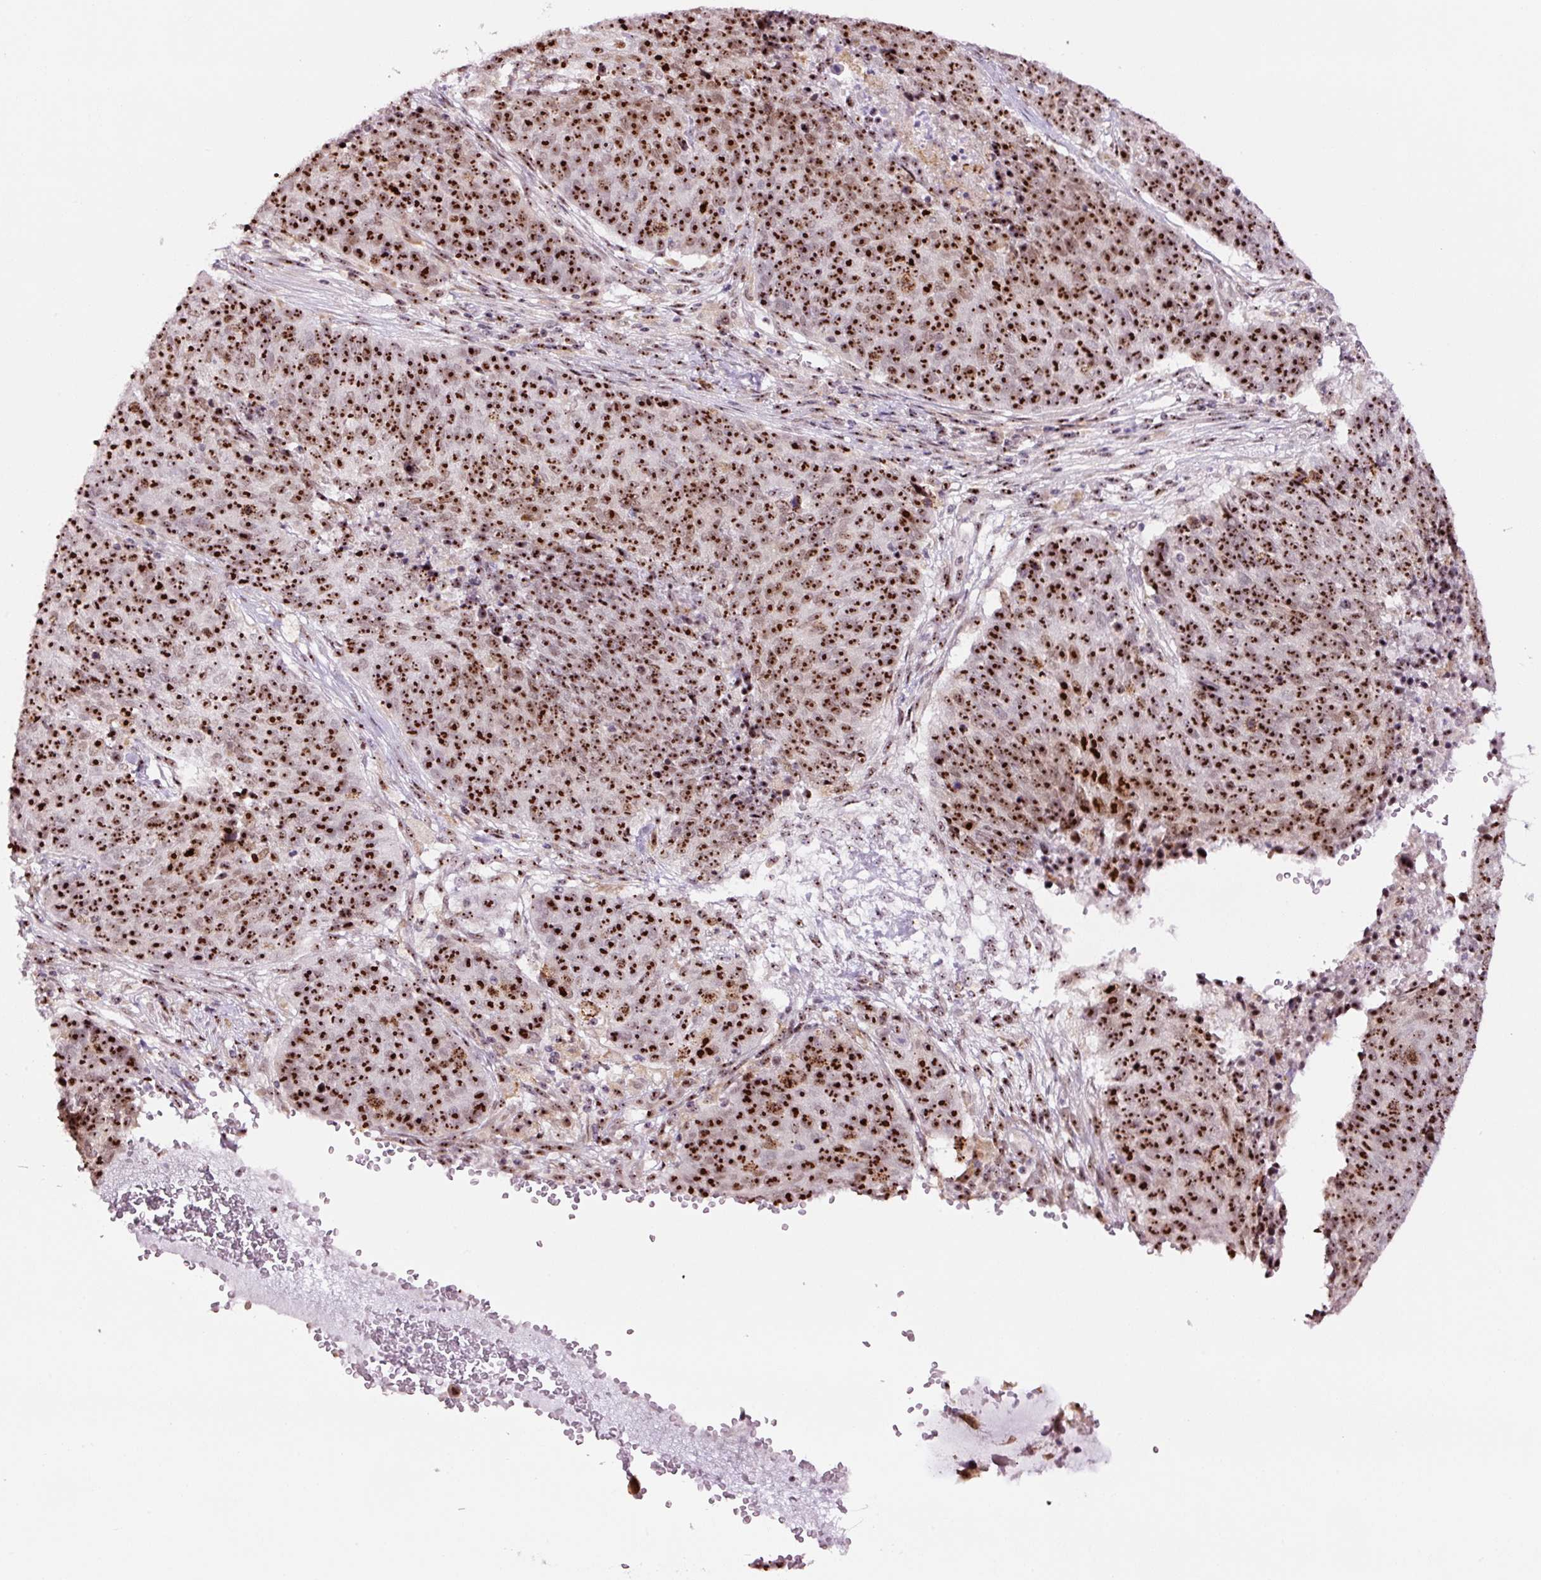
{"staining": {"intensity": "strong", "quantity": ">75%", "location": "nuclear"}, "tissue": "lung cancer", "cell_type": "Tumor cells", "image_type": "cancer", "snomed": [{"axis": "morphology", "description": "Normal tissue, NOS"}, {"axis": "morphology", "description": "Squamous cell carcinoma, NOS"}, {"axis": "topography", "description": "Lymph node"}, {"axis": "topography", "description": "Lung"}], "caption": "Immunohistochemical staining of lung cancer (squamous cell carcinoma) exhibits high levels of strong nuclear expression in about >75% of tumor cells.", "gene": "GNL3", "patient": {"sex": "male", "age": 66}}